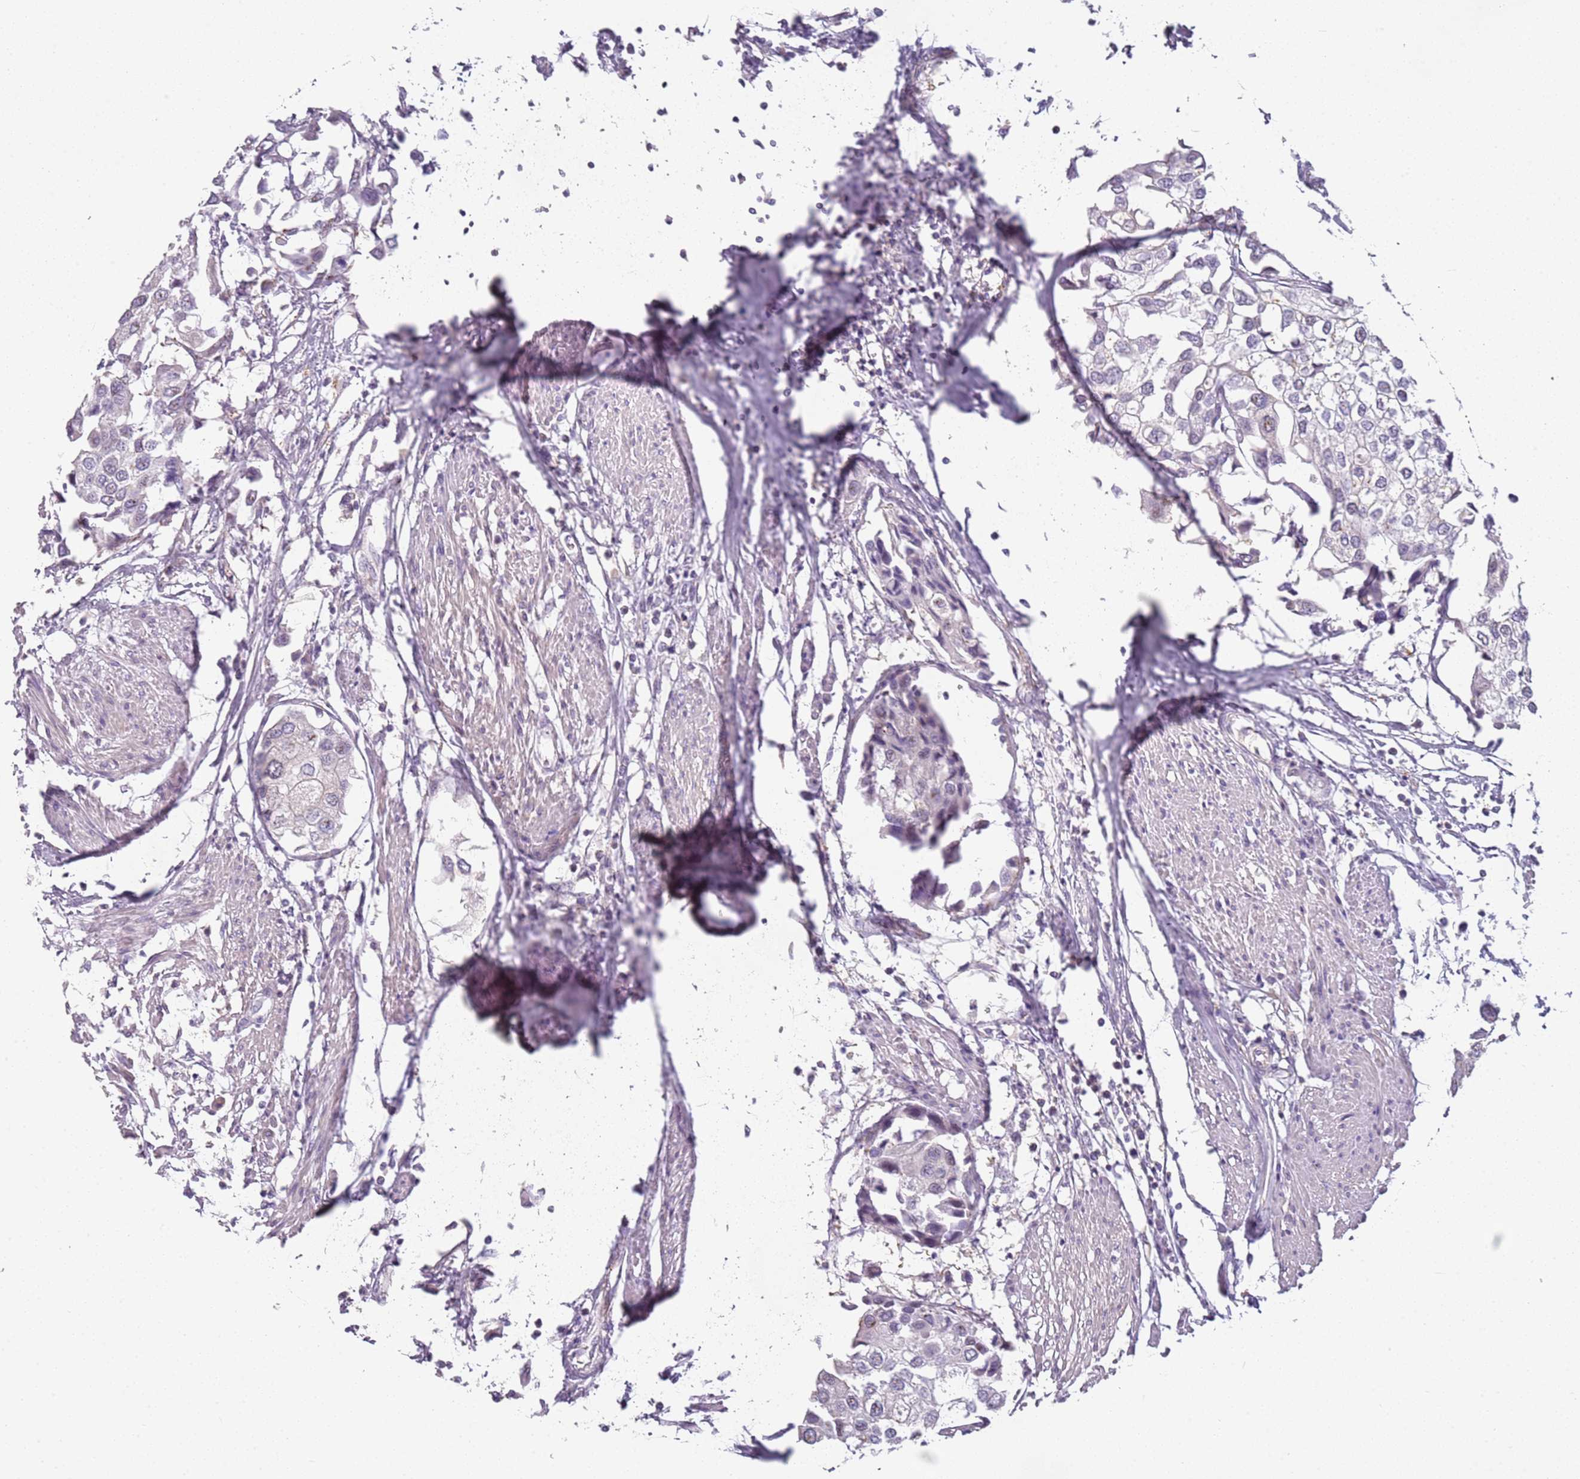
{"staining": {"intensity": "negative", "quantity": "none", "location": "none"}, "tissue": "urothelial cancer", "cell_type": "Tumor cells", "image_type": "cancer", "snomed": [{"axis": "morphology", "description": "Urothelial carcinoma, High grade"}, {"axis": "topography", "description": "Urinary bladder"}], "caption": "Immunohistochemistry of urothelial cancer displays no positivity in tumor cells. (DAB (3,3'-diaminobenzidine) immunohistochemistry visualized using brightfield microscopy, high magnification).", "gene": "DEFB116", "patient": {"sex": "male", "age": 64}}